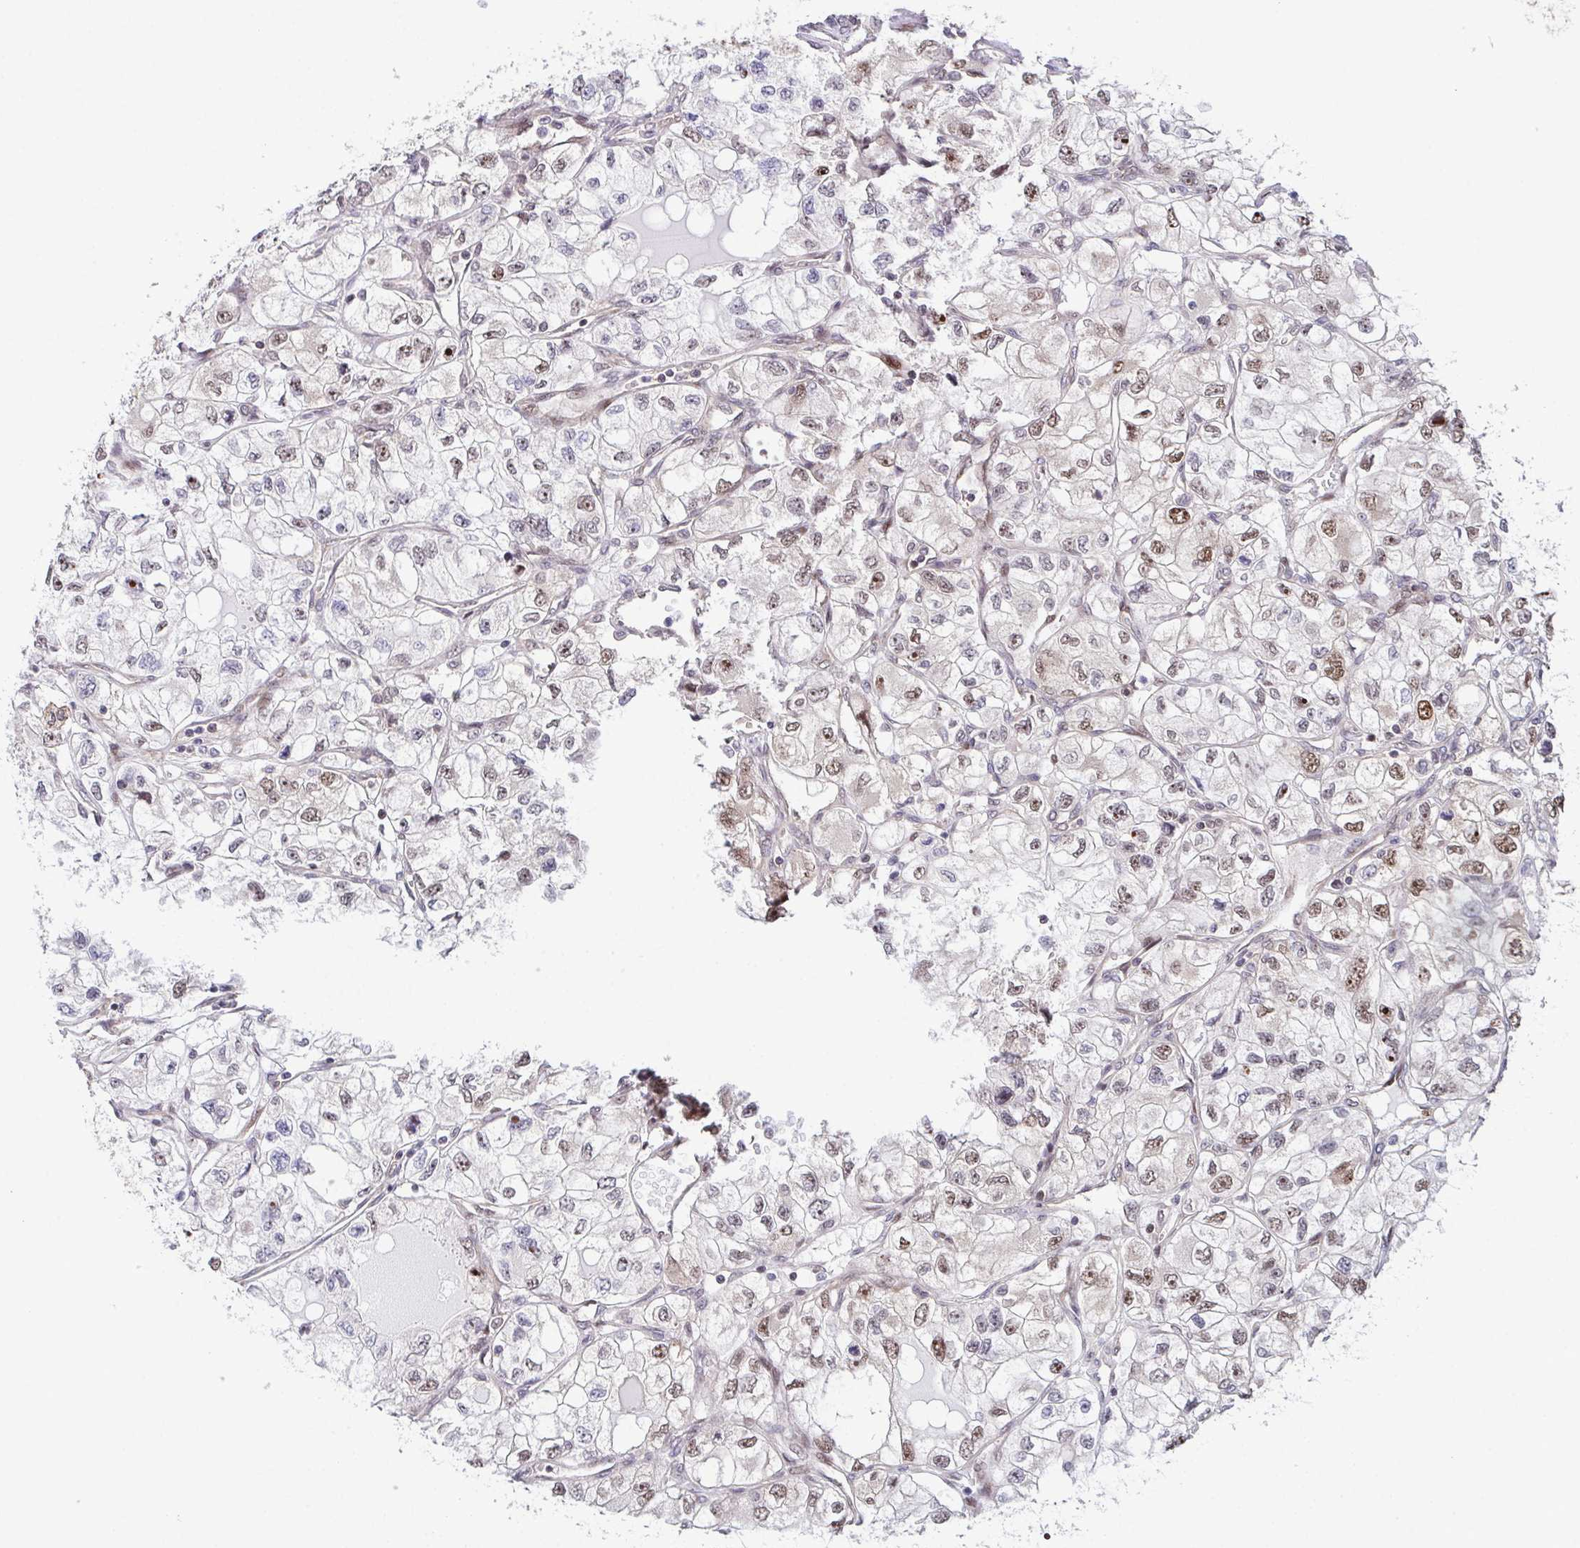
{"staining": {"intensity": "weak", "quantity": "25%-75%", "location": "nuclear"}, "tissue": "renal cancer", "cell_type": "Tumor cells", "image_type": "cancer", "snomed": [{"axis": "morphology", "description": "Adenocarcinoma, NOS"}, {"axis": "topography", "description": "Kidney"}], "caption": "This micrograph displays adenocarcinoma (renal) stained with immunohistochemistry (IHC) to label a protein in brown. The nuclear of tumor cells show weak positivity for the protein. Nuclei are counter-stained blue.", "gene": "DNAJB1", "patient": {"sex": "female", "age": 59}}